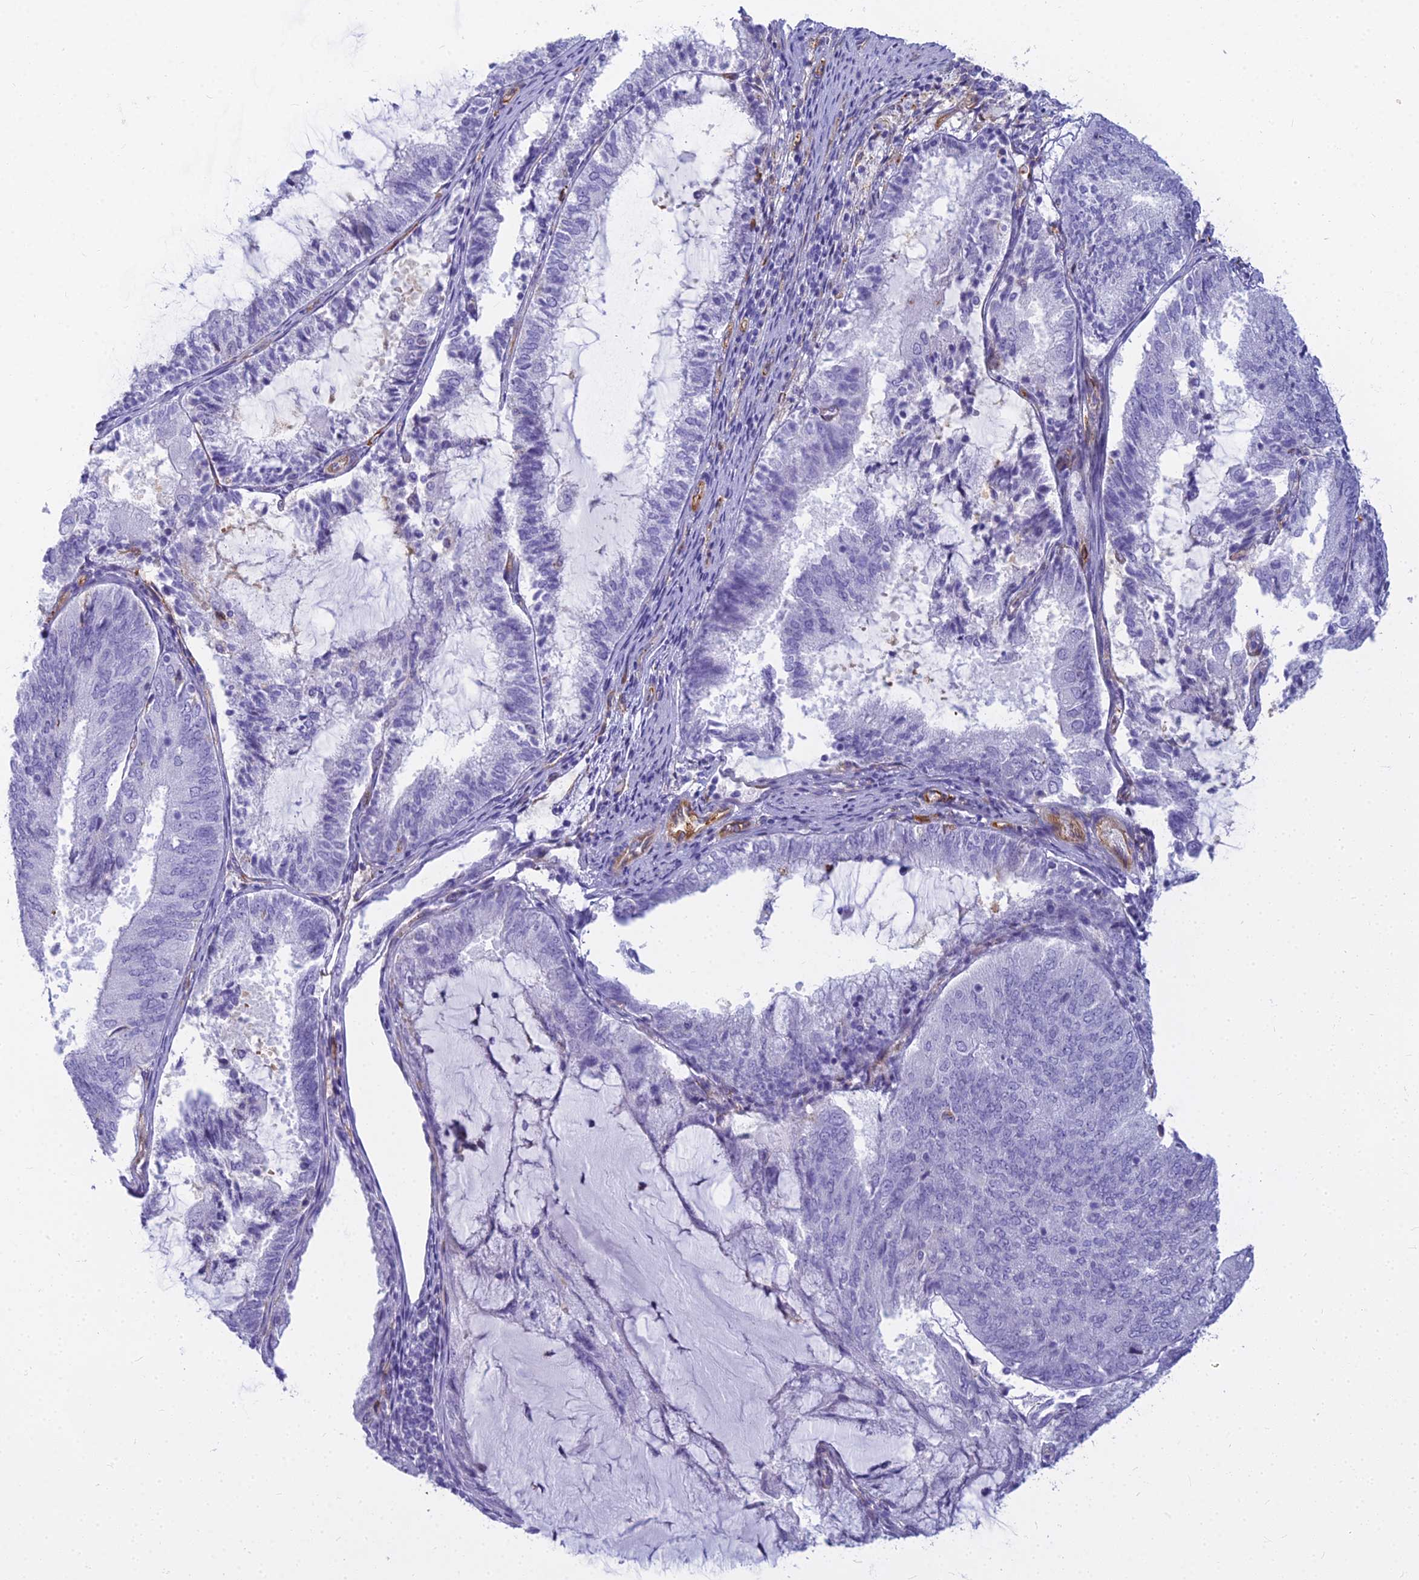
{"staining": {"intensity": "negative", "quantity": "none", "location": "none"}, "tissue": "endometrial cancer", "cell_type": "Tumor cells", "image_type": "cancer", "snomed": [{"axis": "morphology", "description": "Adenocarcinoma, NOS"}, {"axis": "topography", "description": "Endometrium"}], "caption": "A high-resolution micrograph shows immunohistochemistry (IHC) staining of endometrial cancer, which displays no significant positivity in tumor cells.", "gene": "EVI2A", "patient": {"sex": "female", "age": 81}}